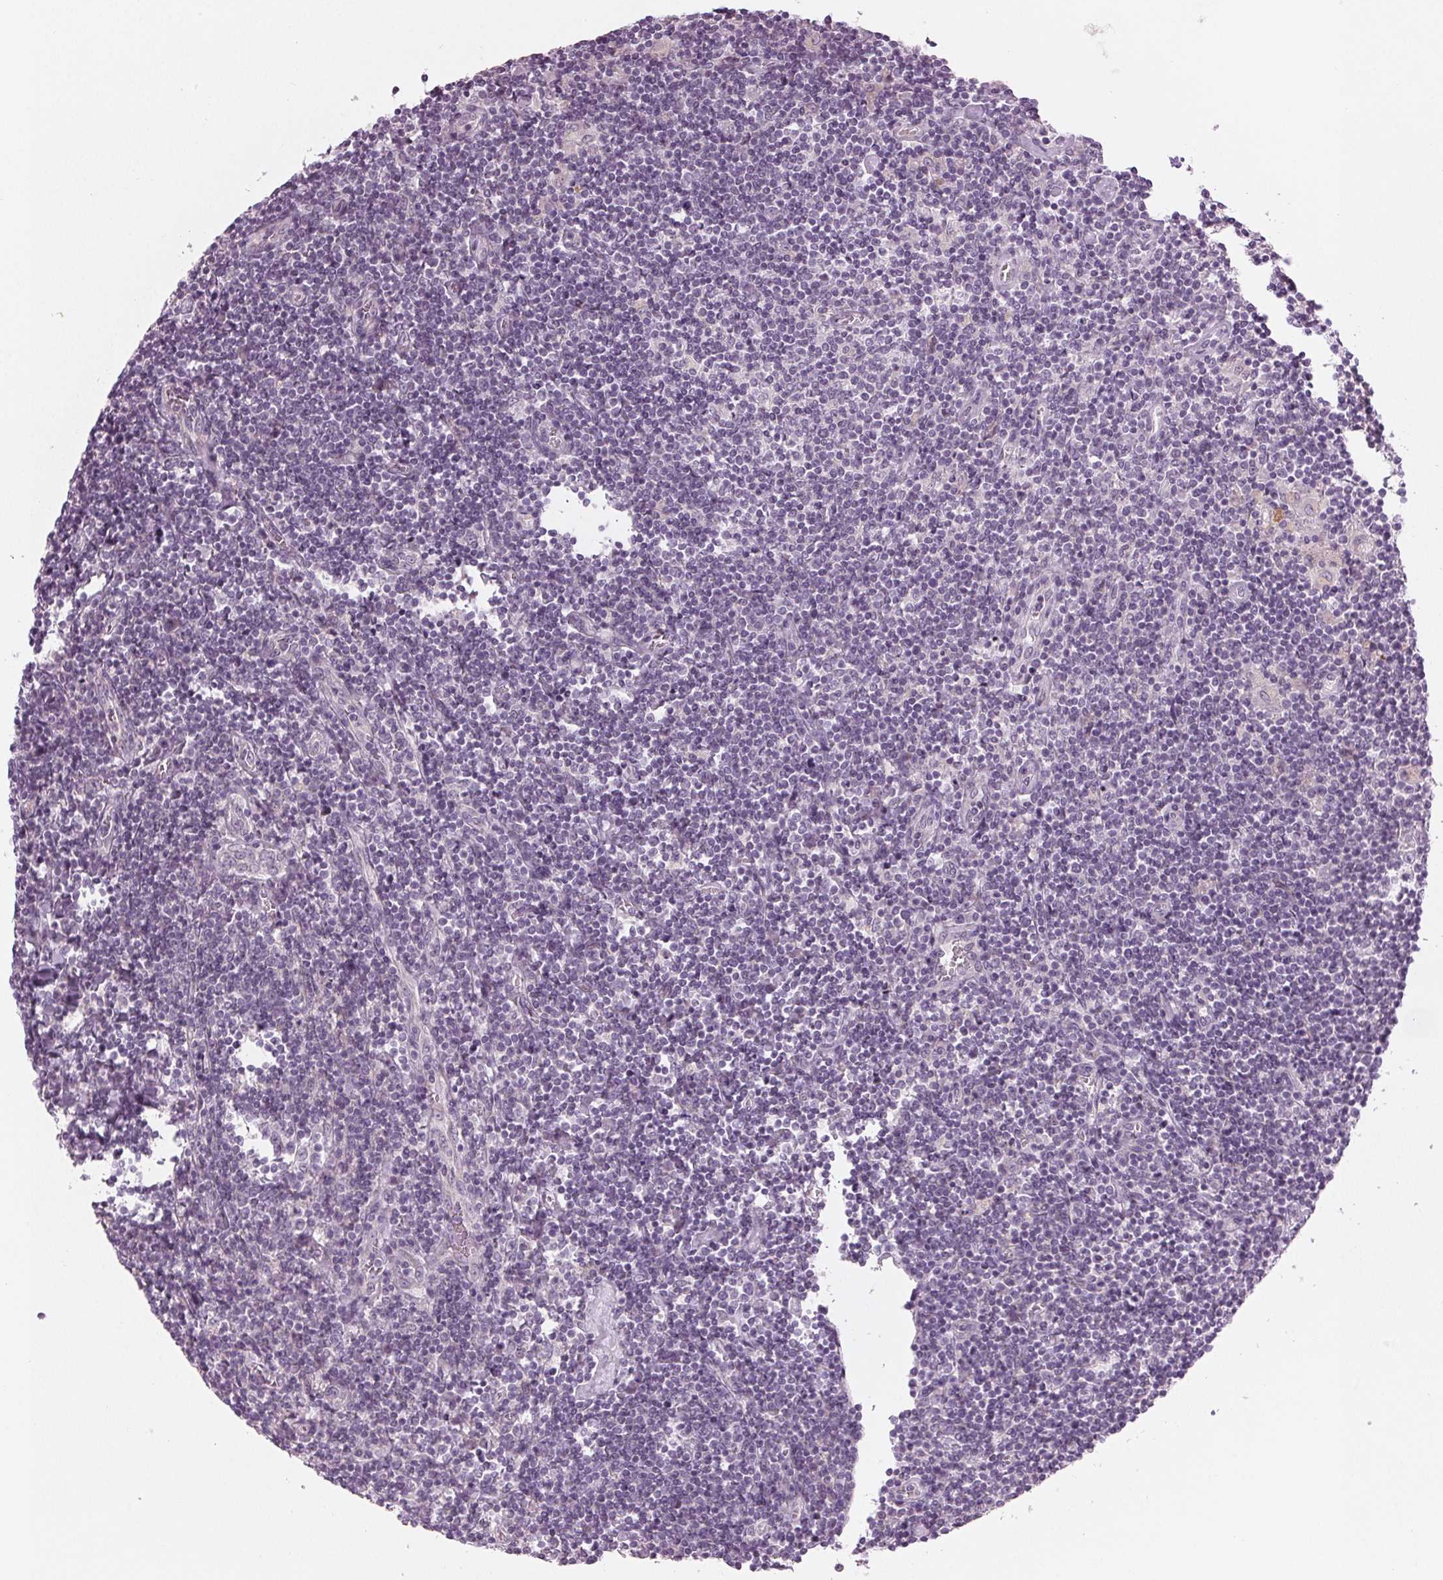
{"staining": {"intensity": "negative", "quantity": "none", "location": "none"}, "tissue": "lymphoma", "cell_type": "Tumor cells", "image_type": "cancer", "snomed": [{"axis": "morphology", "description": "Hodgkin's disease, NOS"}, {"axis": "topography", "description": "Lymph node"}], "caption": "This is an immunohistochemistry histopathology image of lymphoma. There is no staining in tumor cells.", "gene": "PRAP1", "patient": {"sex": "male", "age": 40}}